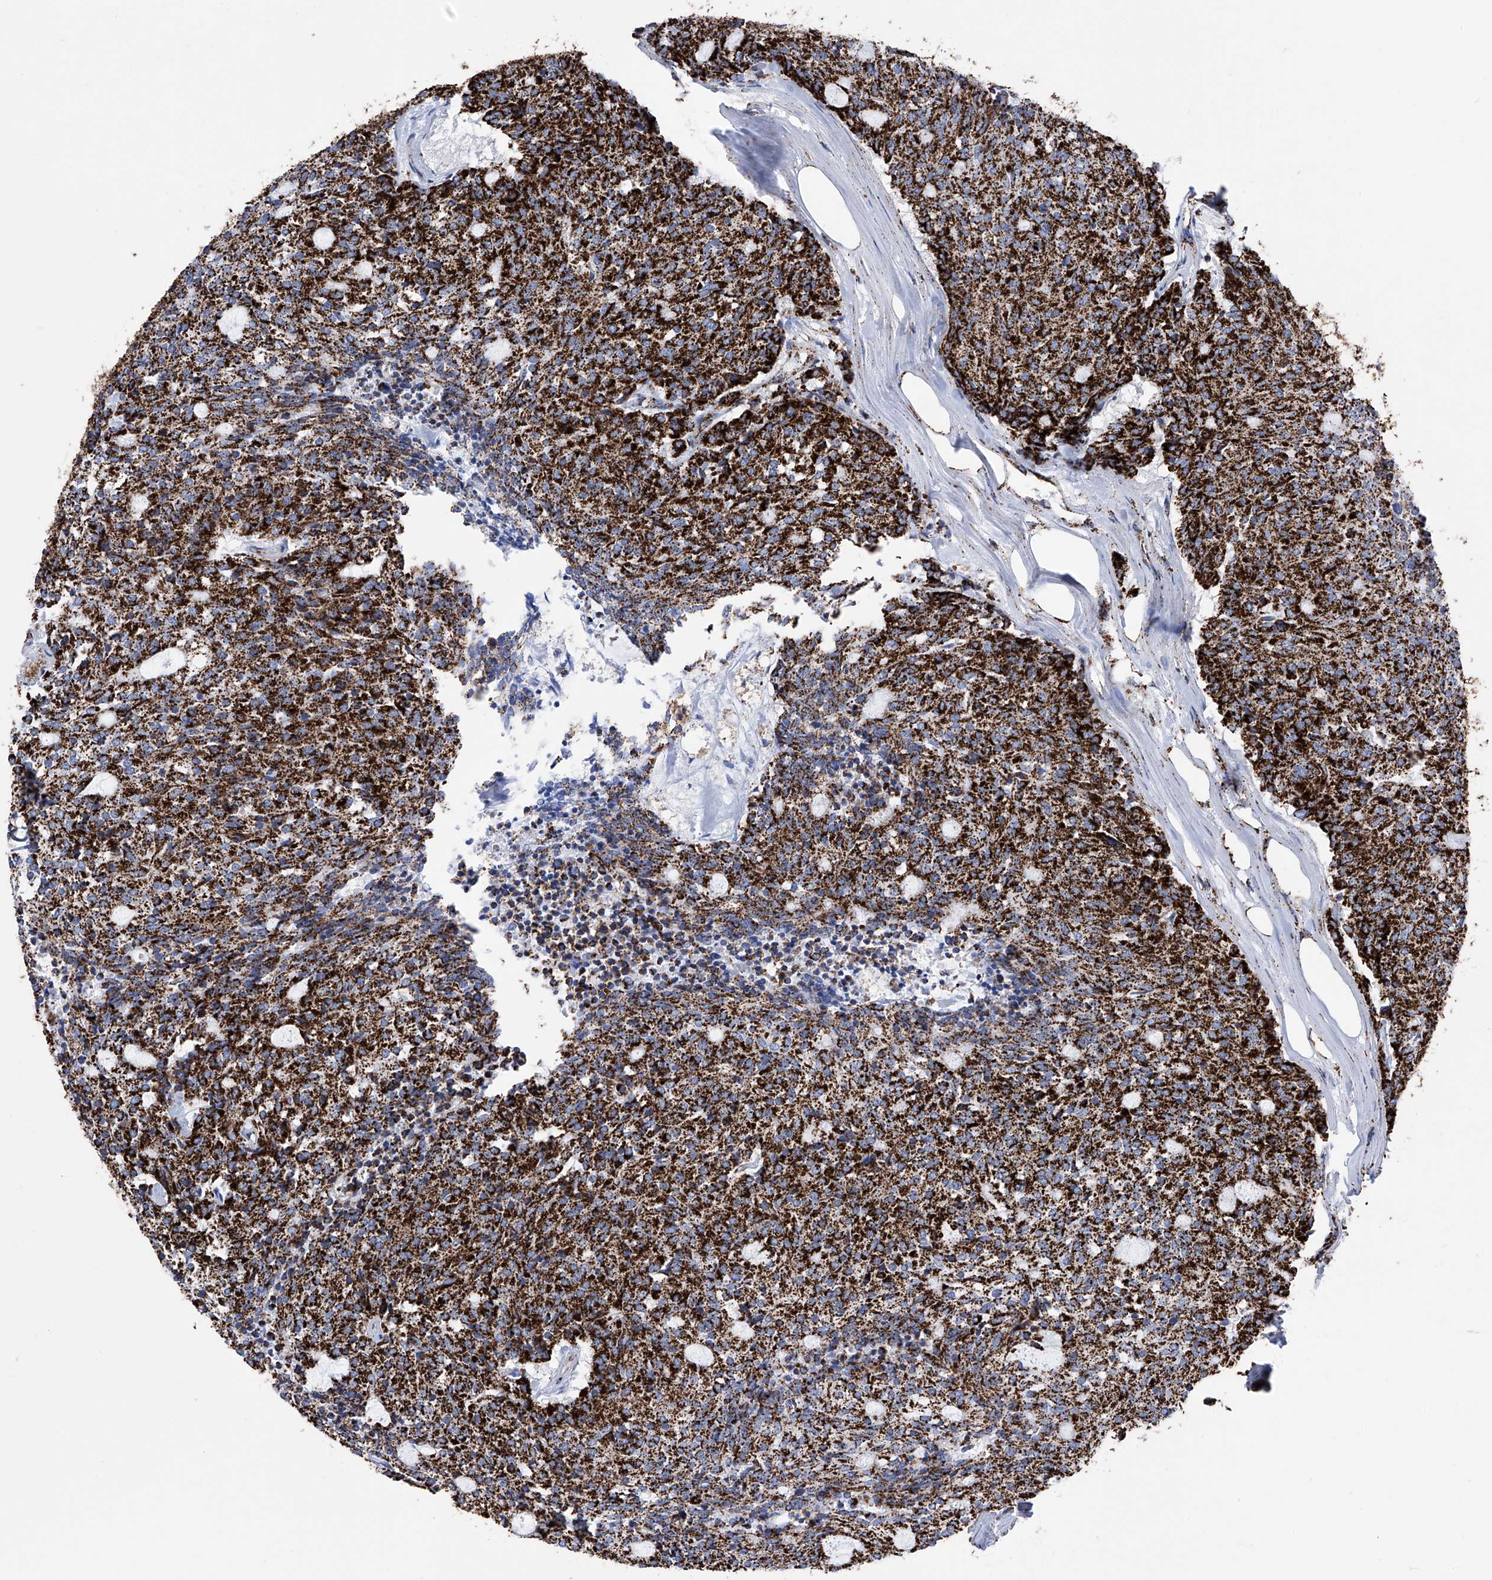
{"staining": {"intensity": "strong", "quantity": ">75%", "location": "cytoplasmic/membranous"}, "tissue": "carcinoid", "cell_type": "Tumor cells", "image_type": "cancer", "snomed": [{"axis": "morphology", "description": "Carcinoid, malignant, NOS"}, {"axis": "topography", "description": "Pancreas"}], "caption": "The histopathology image reveals immunohistochemical staining of carcinoid. There is strong cytoplasmic/membranous staining is present in approximately >75% of tumor cells.", "gene": "ATP5PF", "patient": {"sex": "female", "age": 54}}